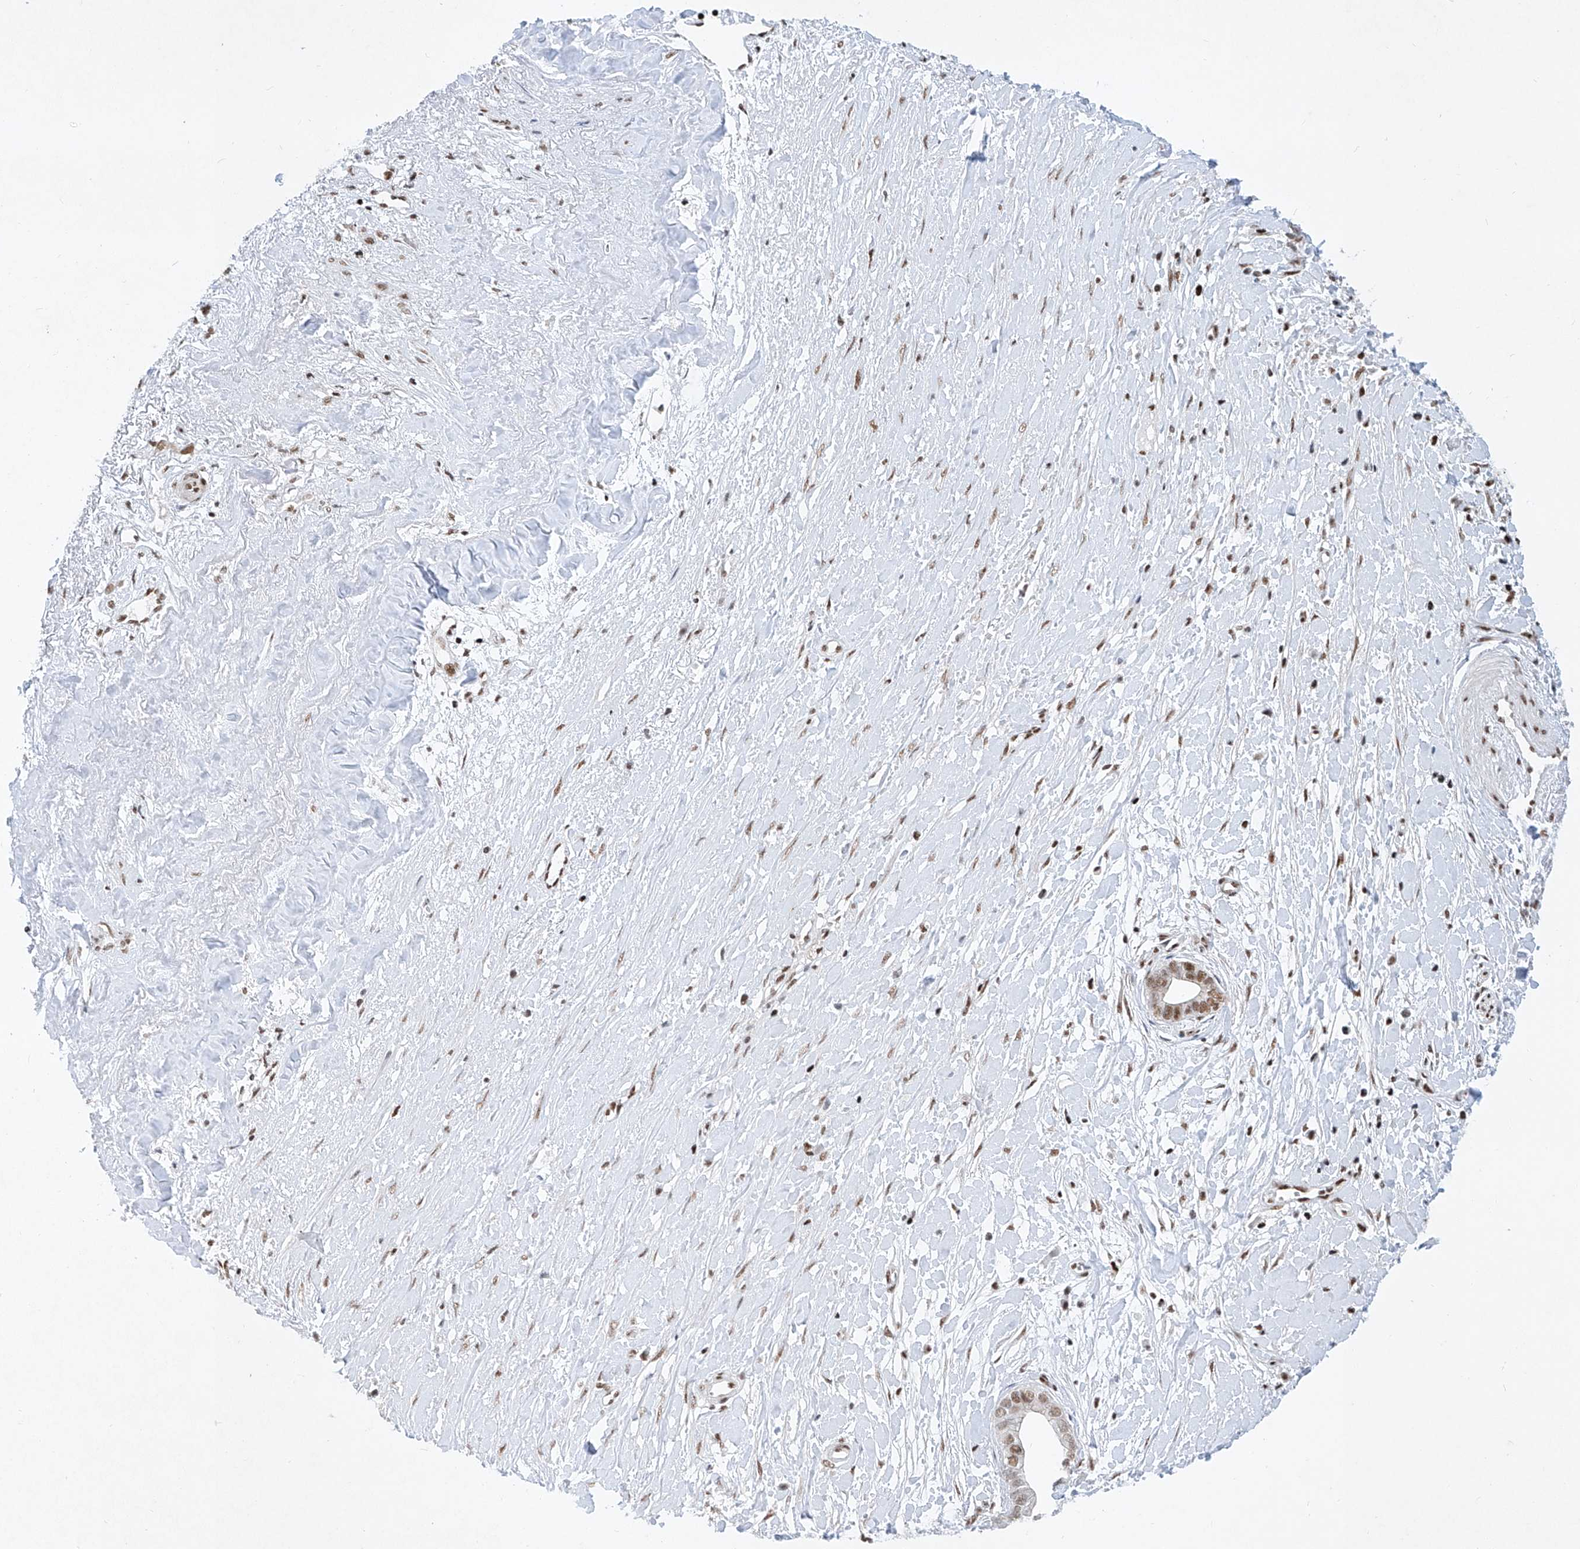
{"staining": {"intensity": "moderate", "quantity": ">75%", "location": "nuclear"}, "tissue": "liver cancer", "cell_type": "Tumor cells", "image_type": "cancer", "snomed": [{"axis": "morphology", "description": "Cholangiocarcinoma"}, {"axis": "topography", "description": "Liver"}], "caption": "Immunohistochemical staining of human liver cholangiocarcinoma shows medium levels of moderate nuclear positivity in approximately >75% of tumor cells.", "gene": "TAF4", "patient": {"sex": "female", "age": 79}}